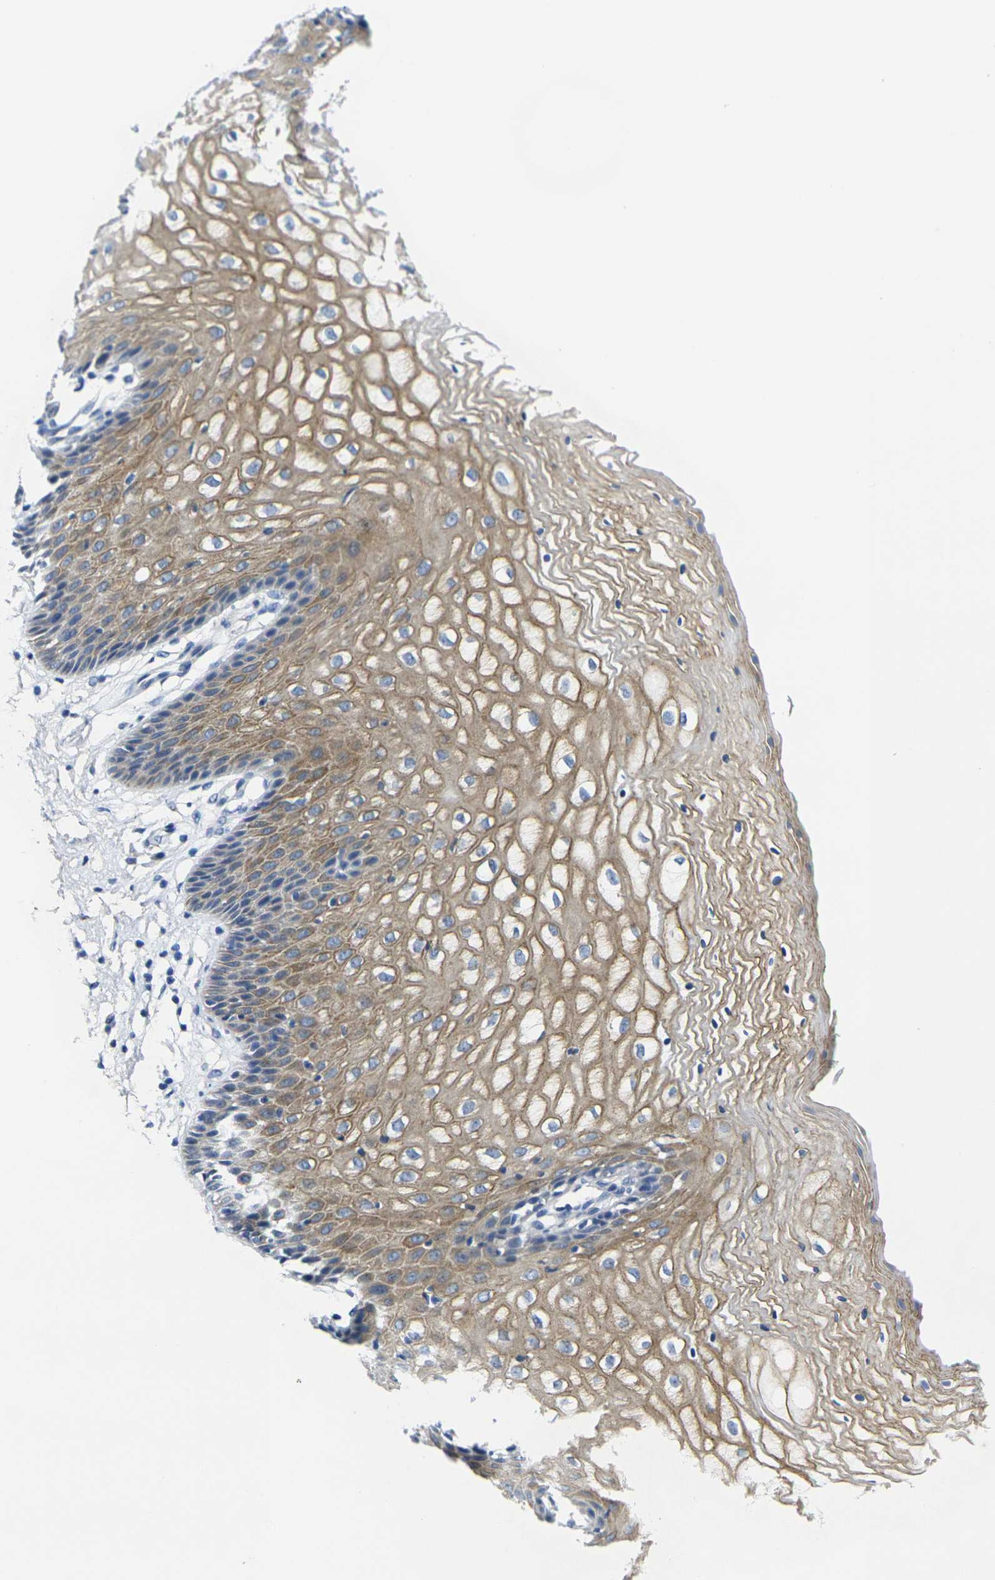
{"staining": {"intensity": "moderate", "quantity": "25%-75%", "location": "cytoplasmic/membranous"}, "tissue": "vagina", "cell_type": "Squamous epithelial cells", "image_type": "normal", "snomed": [{"axis": "morphology", "description": "Normal tissue, NOS"}, {"axis": "topography", "description": "Vagina"}], "caption": "A brown stain shows moderate cytoplasmic/membranous expression of a protein in squamous epithelial cells of normal human vagina. (DAB IHC, brown staining for protein, blue staining for nuclei).", "gene": "CRK", "patient": {"sex": "female", "age": 34}}